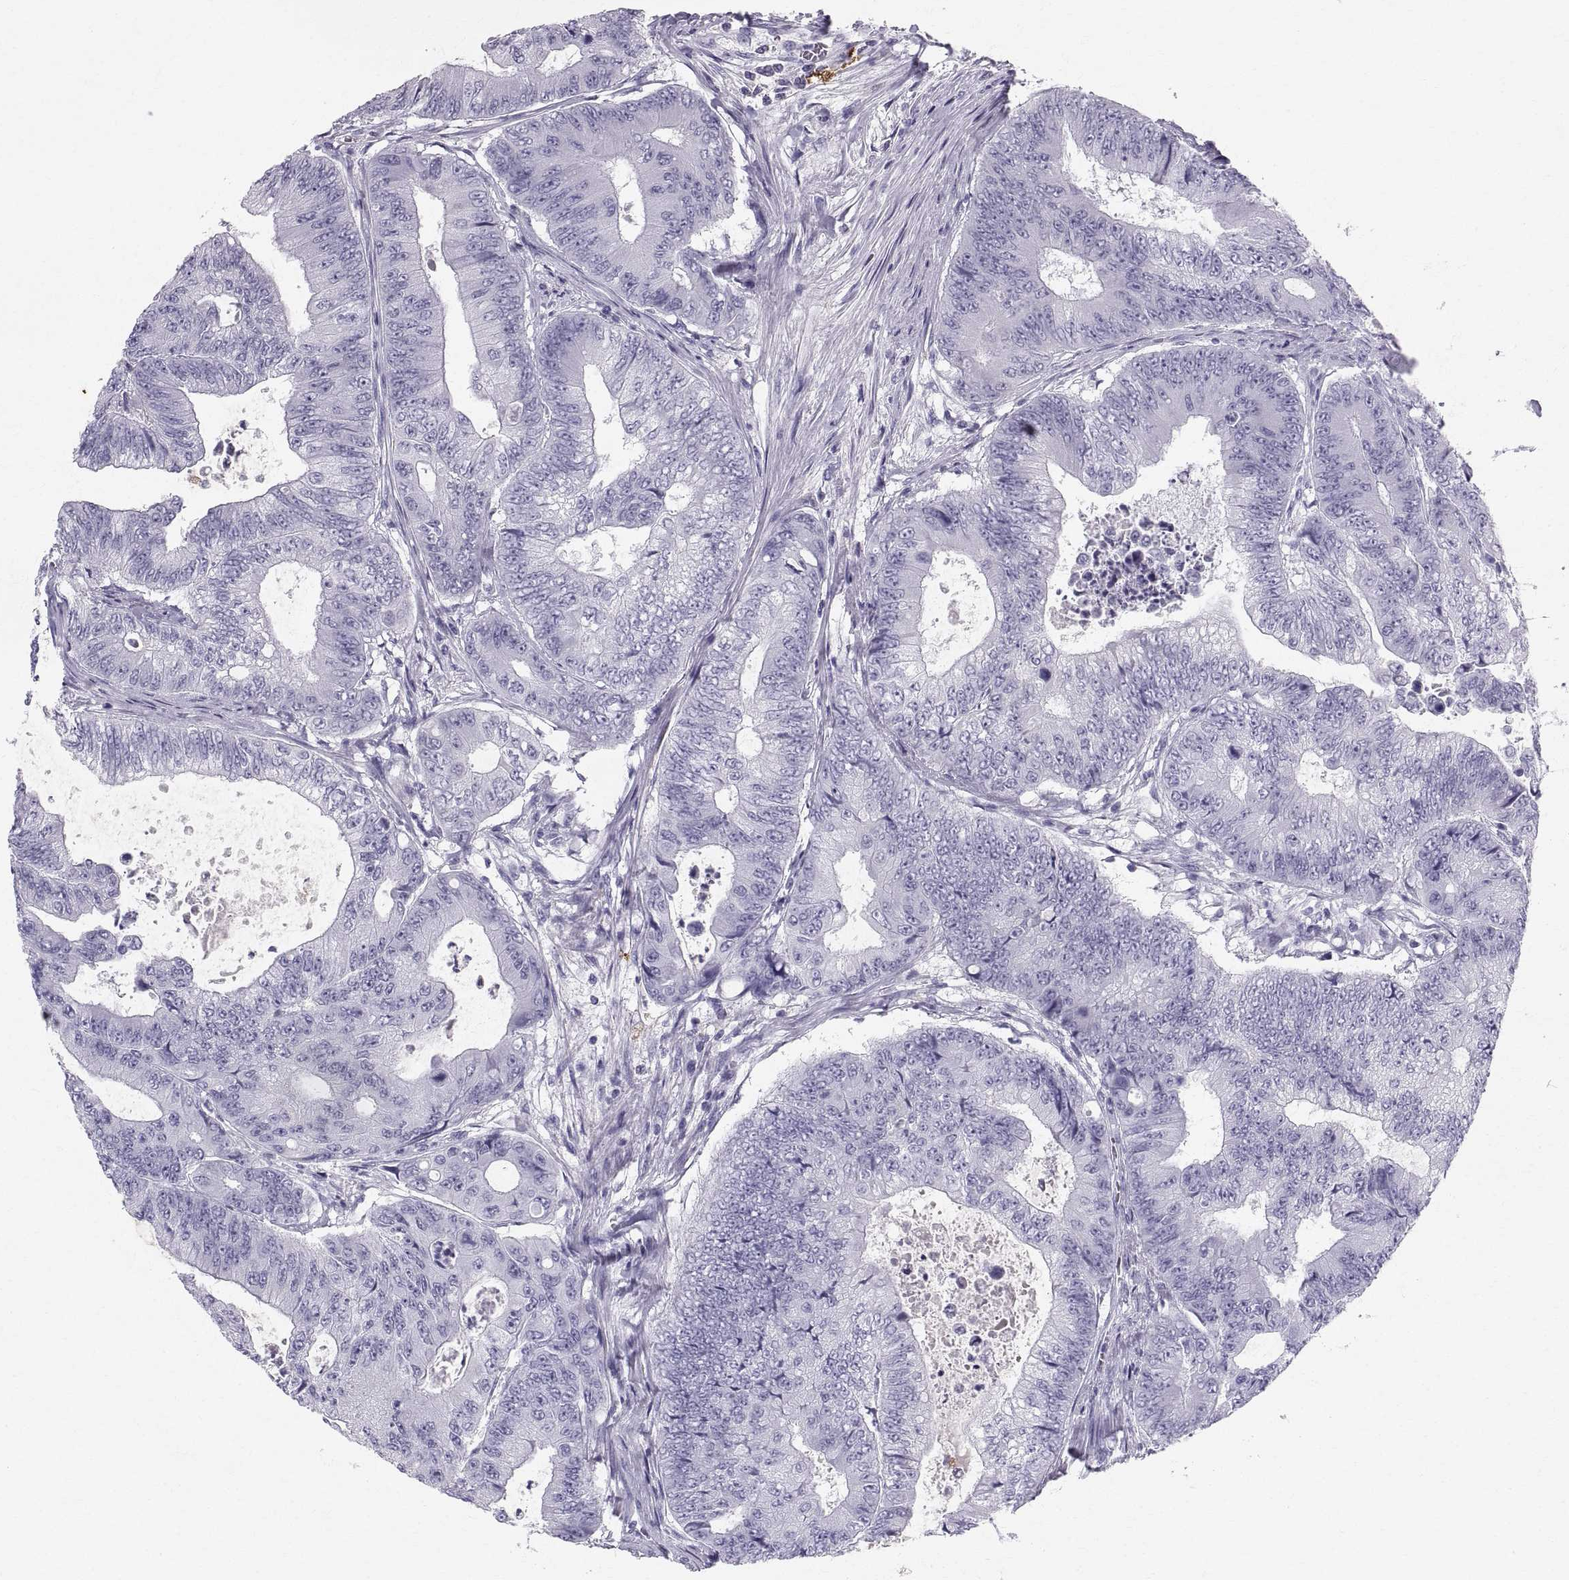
{"staining": {"intensity": "negative", "quantity": "none", "location": "none"}, "tissue": "colorectal cancer", "cell_type": "Tumor cells", "image_type": "cancer", "snomed": [{"axis": "morphology", "description": "Adenocarcinoma, NOS"}, {"axis": "topography", "description": "Colon"}], "caption": "Colorectal cancer (adenocarcinoma) was stained to show a protein in brown. There is no significant expression in tumor cells. (DAB immunohistochemistry (IHC) with hematoxylin counter stain).", "gene": "SLC22A6", "patient": {"sex": "female", "age": 48}}